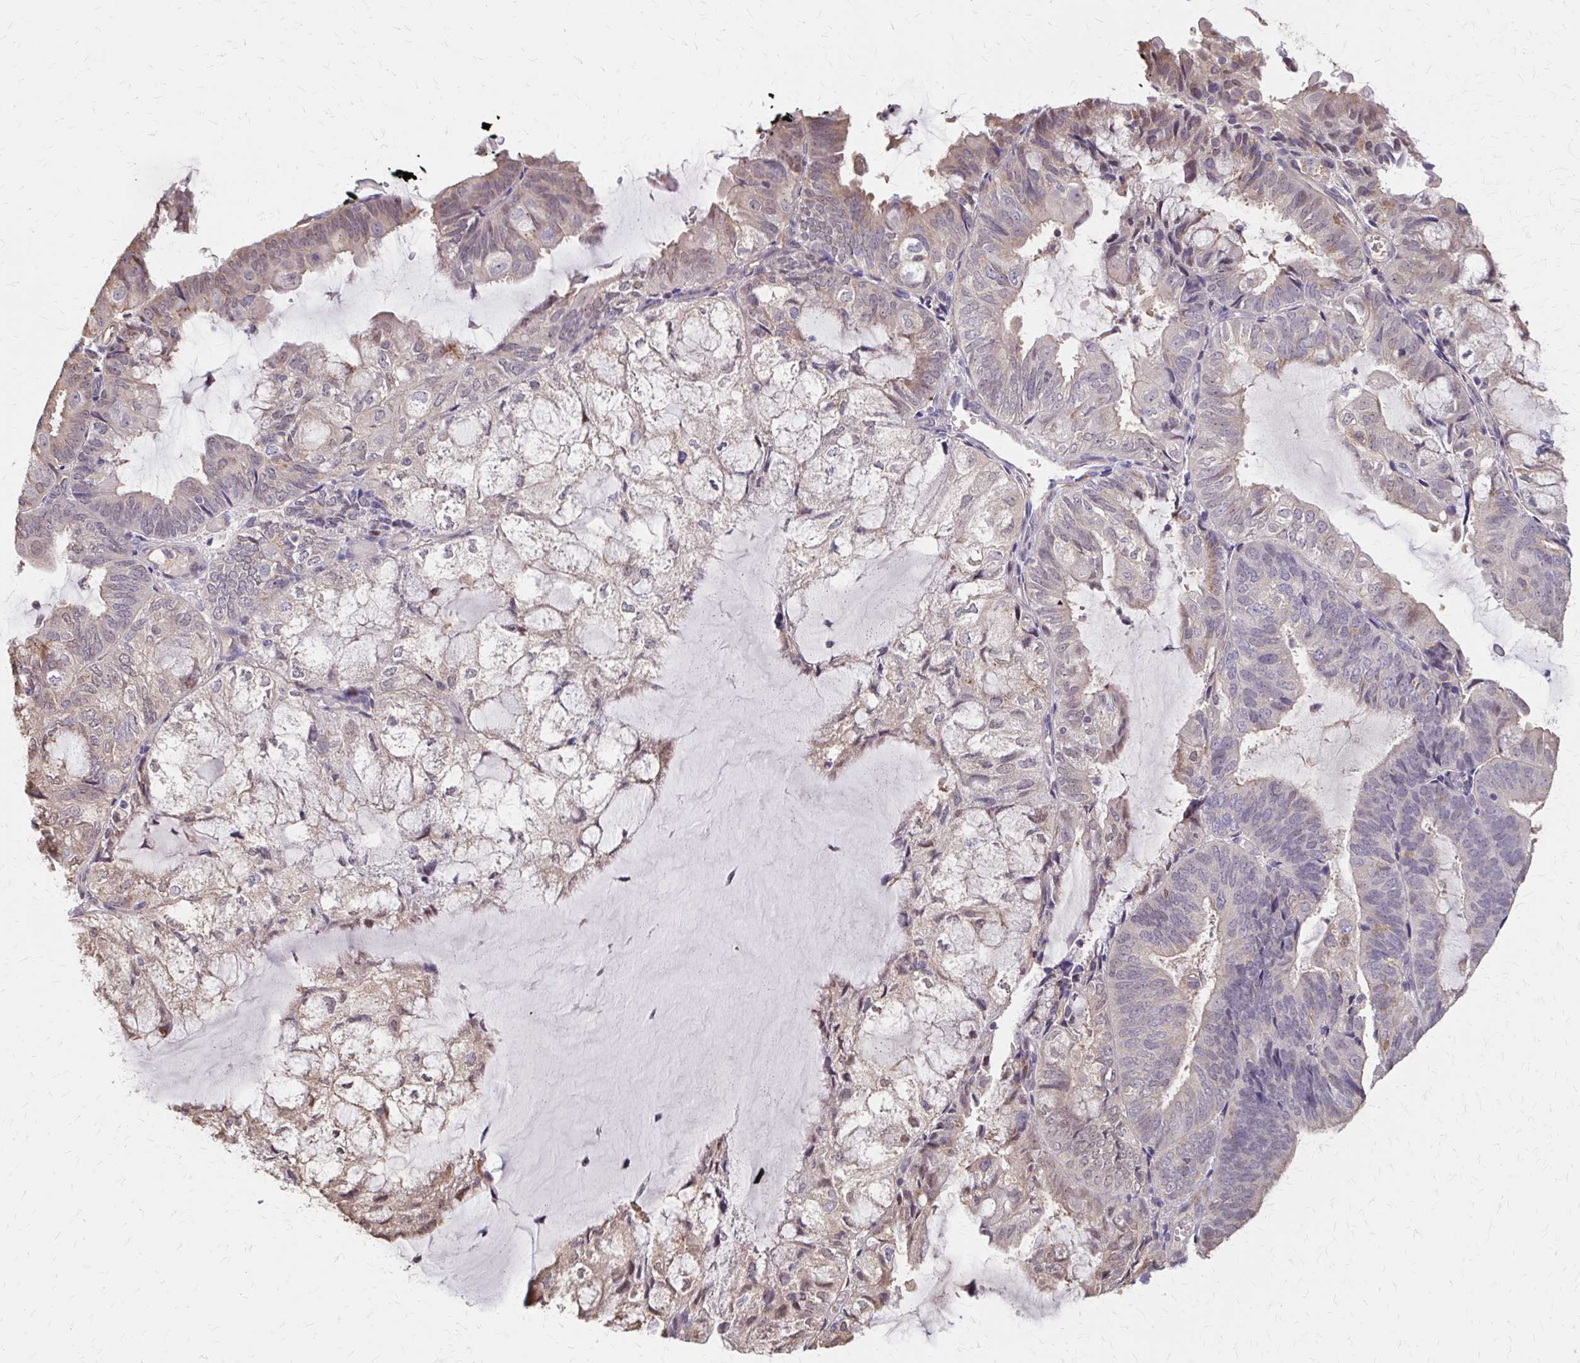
{"staining": {"intensity": "negative", "quantity": "none", "location": "none"}, "tissue": "endometrial cancer", "cell_type": "Tumor cells", "image_type": "cancer", "snomed": [{"axis": "morphology", "description": "Adenocarcinoma, NOS"}, {"axis": "topography", "description": "Endometrium"}], "caption": "A high-resolution photomicrograph shows immunohistochemistry staining of adenocarcinoma (endometrial), which demonstrates no significant staining in tumor cells.", "gene": "IFI44L", "patient": {"sex": "female", "age": 81}}